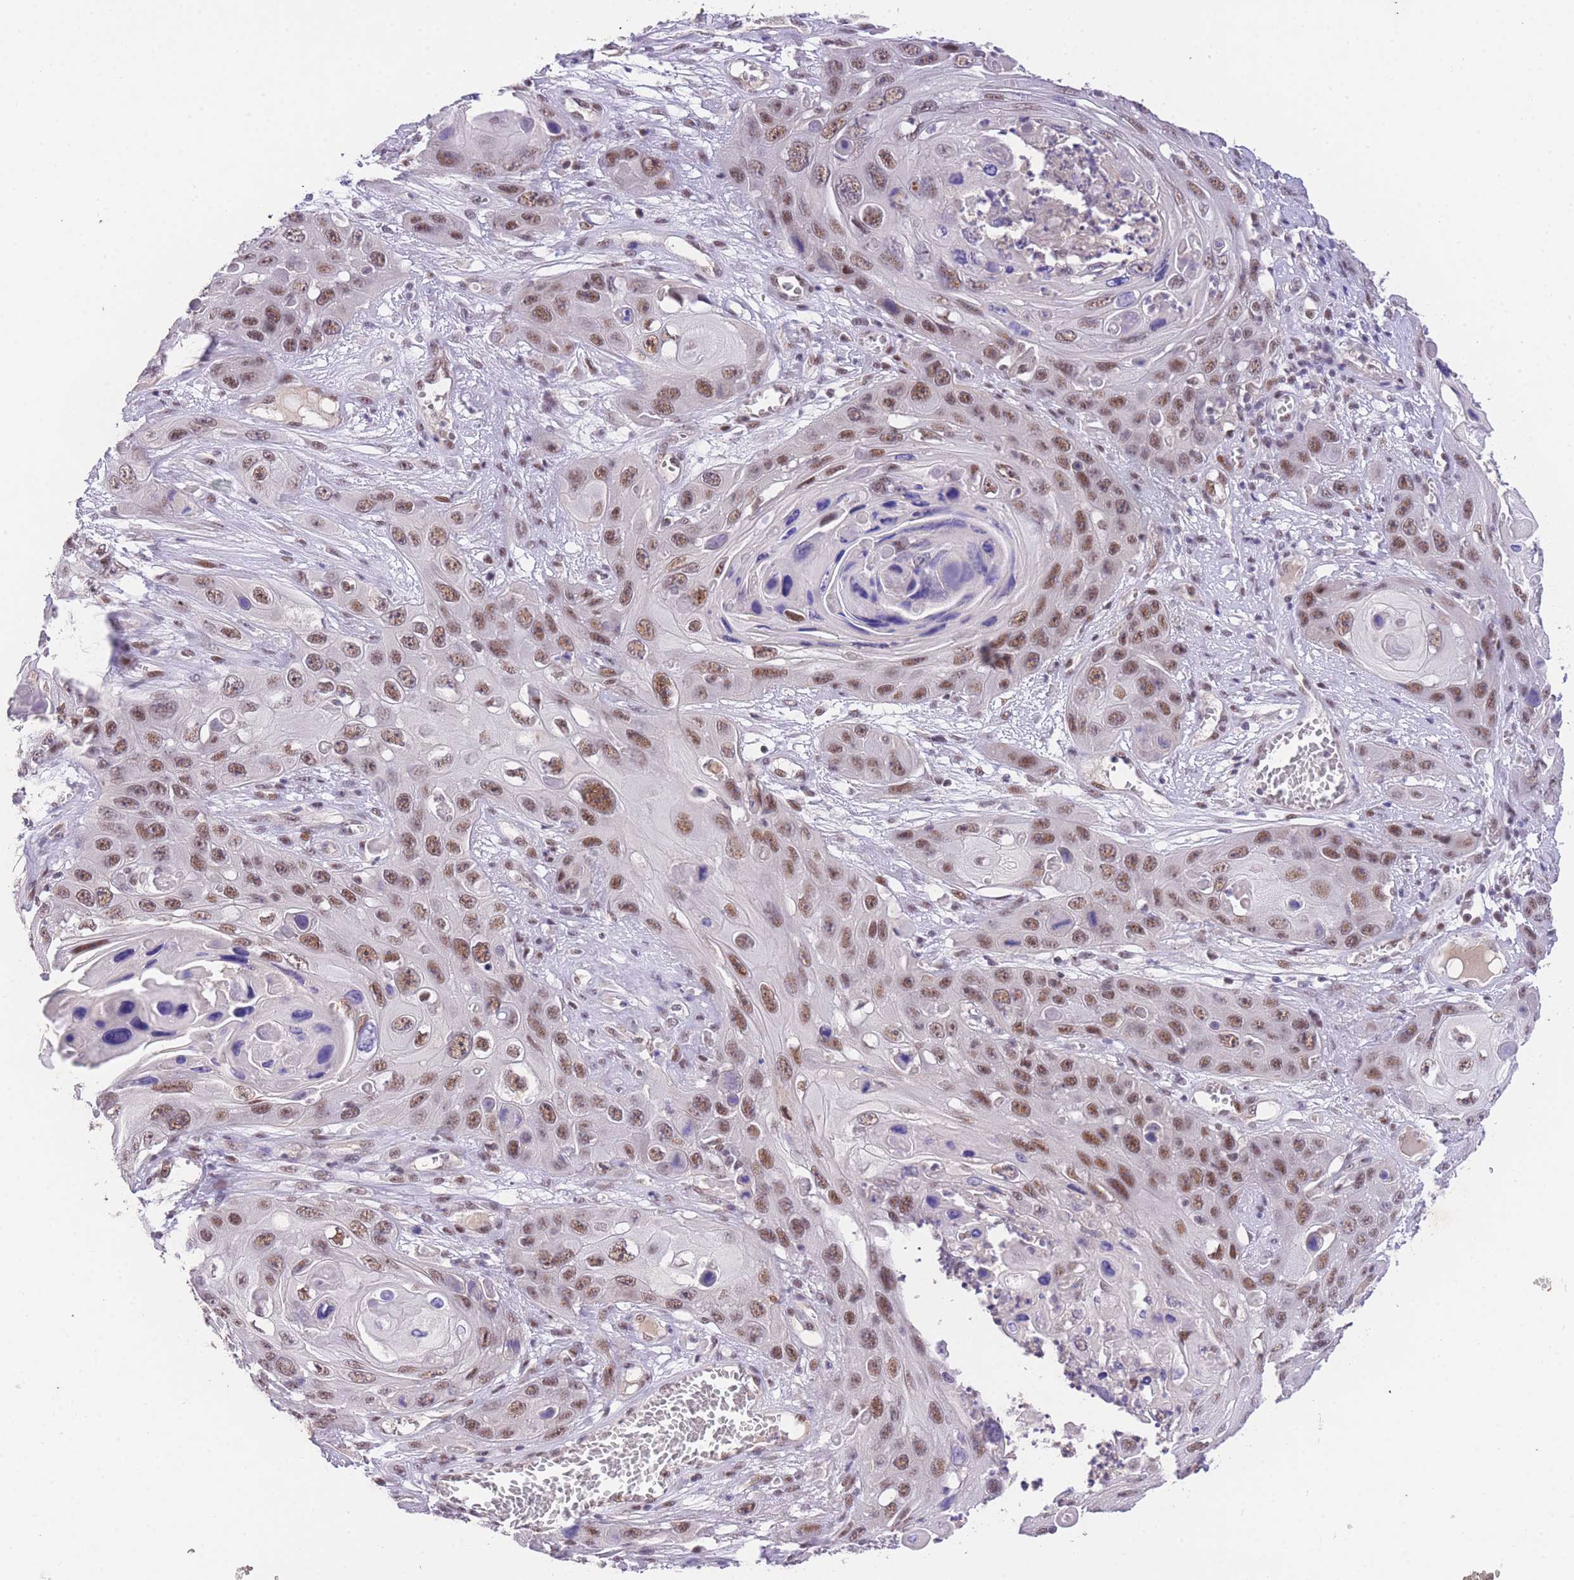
{"staining": {"intensity": "moderate", "quantity": ">75%", "location": "nuclear"}, "tissue": "skin cancer", "cell_type": "Tumor cells", "image_type": "cancer", "snomed": [{"axis": "morphology", "description": "Squamous cell carcinoma, NOS"}, {"axis": "topography", "description": "Skin"}], "caption": "Immunohistochemical staining of skin squamous cell carcinoma exhibits moderate nuclear protein positivity in about >75% of tumor cells.", "gene": "SLC35F2", "patient": {"sex": "male", "age": 55}}